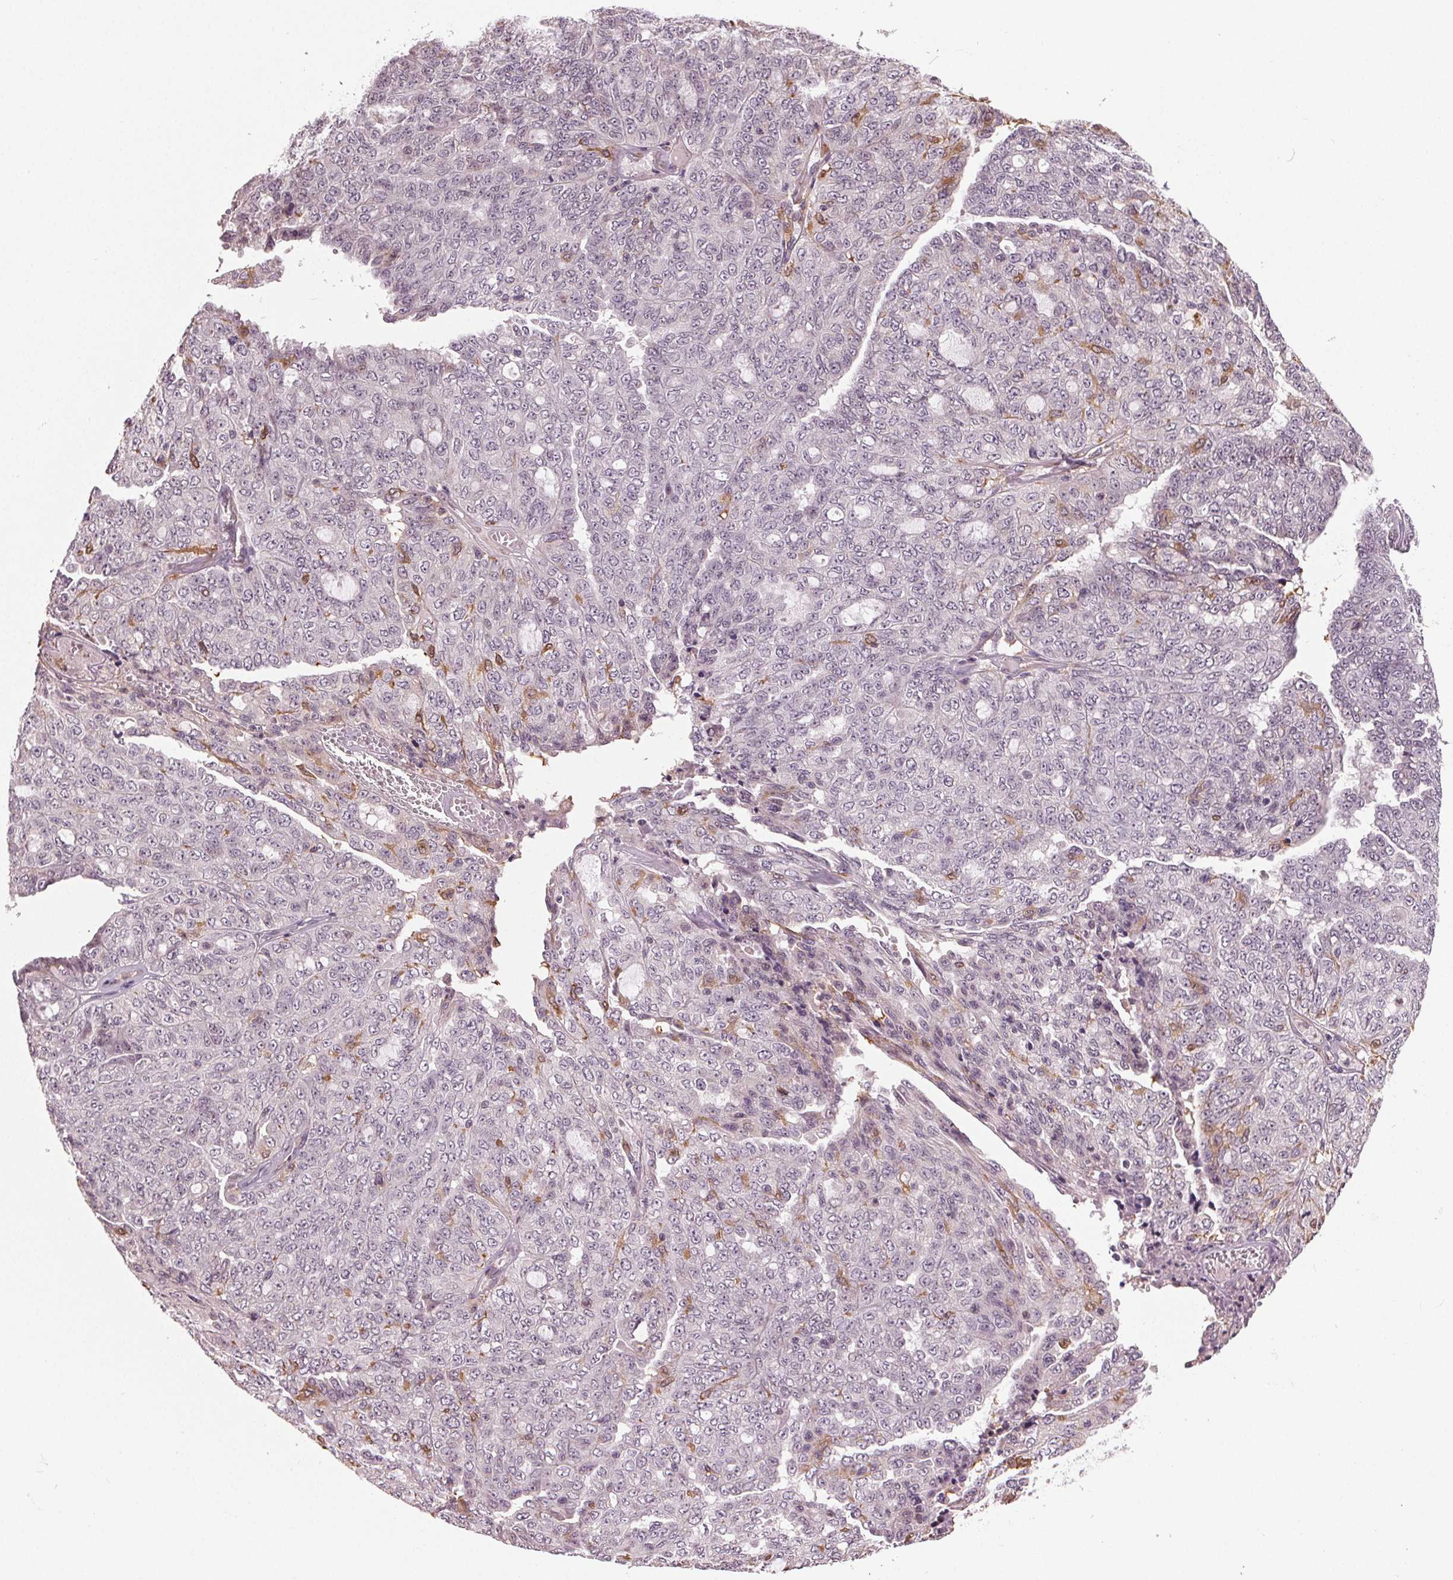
{"staining": {"intensity": "negative", "quantity": "none", "location": "none"}, "tissue": "ovarian cancer", "cell_type": "Tumor cells", "image_type": "cancer", "snomed": [{"axis": "morphology", "description": "Cystadenocarcinoma, serous, NOS"}, {"axis": "topography", "description": "Ovary"}], "caption": "Immunohistochemistry image of neoplastic tissue: ovarian cancer (serous cystadenocarcinoma) stained with DAB (3,3'-diaminobenzidine) displays no significant protein expression in tumor cells.", "gene": "BSDC1", "patient": {"sex": "female", "age": 71}}